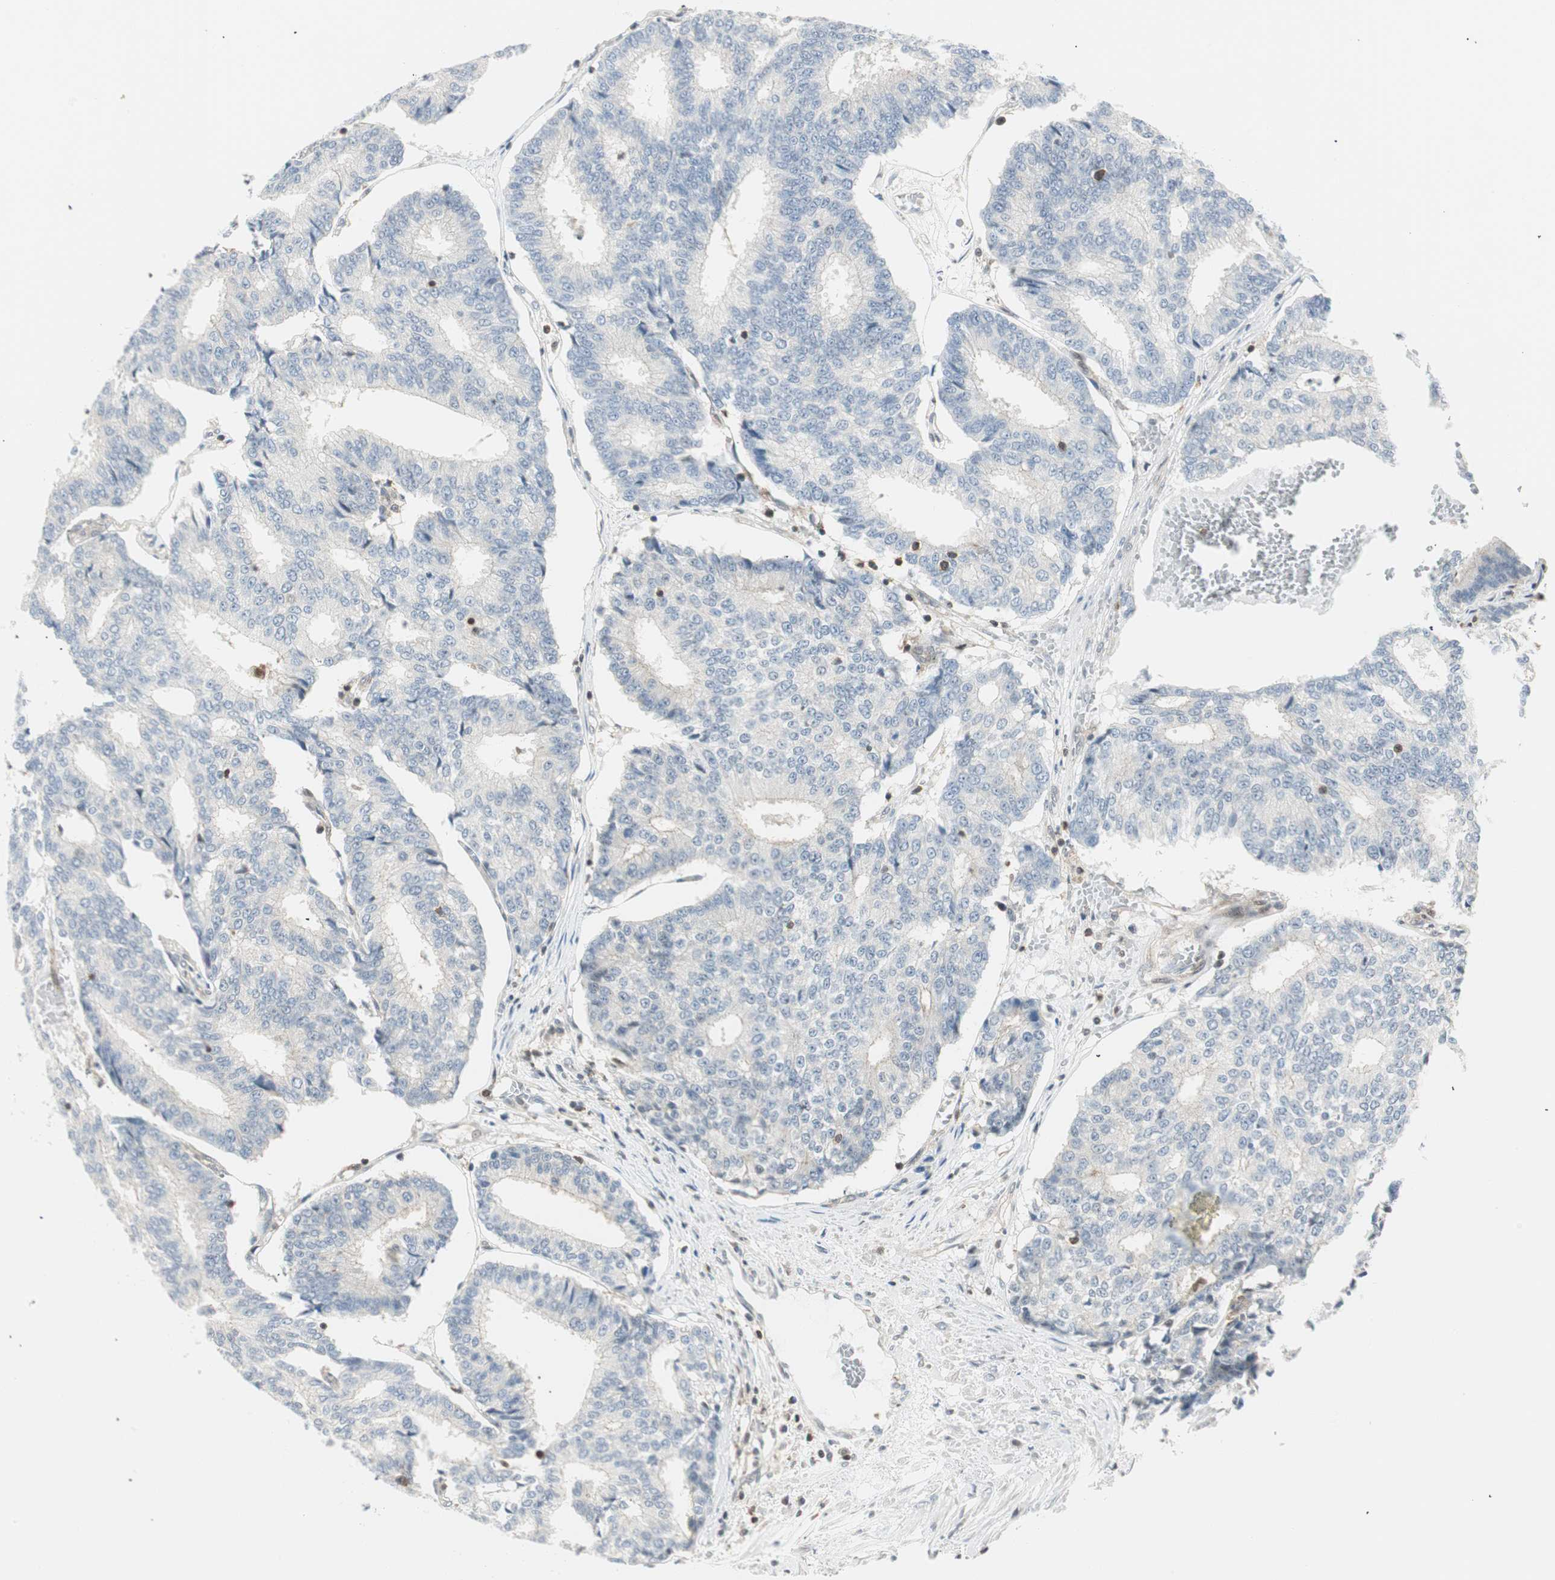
{"staining": {"intensity": "negative", "quantity": "none", "location": "none"}, "tissue": "prostate cancer", "cell_type": "Tumor cells", "image_type": "cancer", "snomed": [{"axis": "morphology", "description": "Adenocarcinoma, High grade"}, {"axis": "topography", "description": "Prostate"}], "caption": "Immunohistochemistry micrograph of prostate cancer (high-grade adenocarcinoma) stained for a protein (brown), which reveals no expression in tumor cells.", "gene": "PPP1CA", "patient": {"sex": "male", "age": 55}}